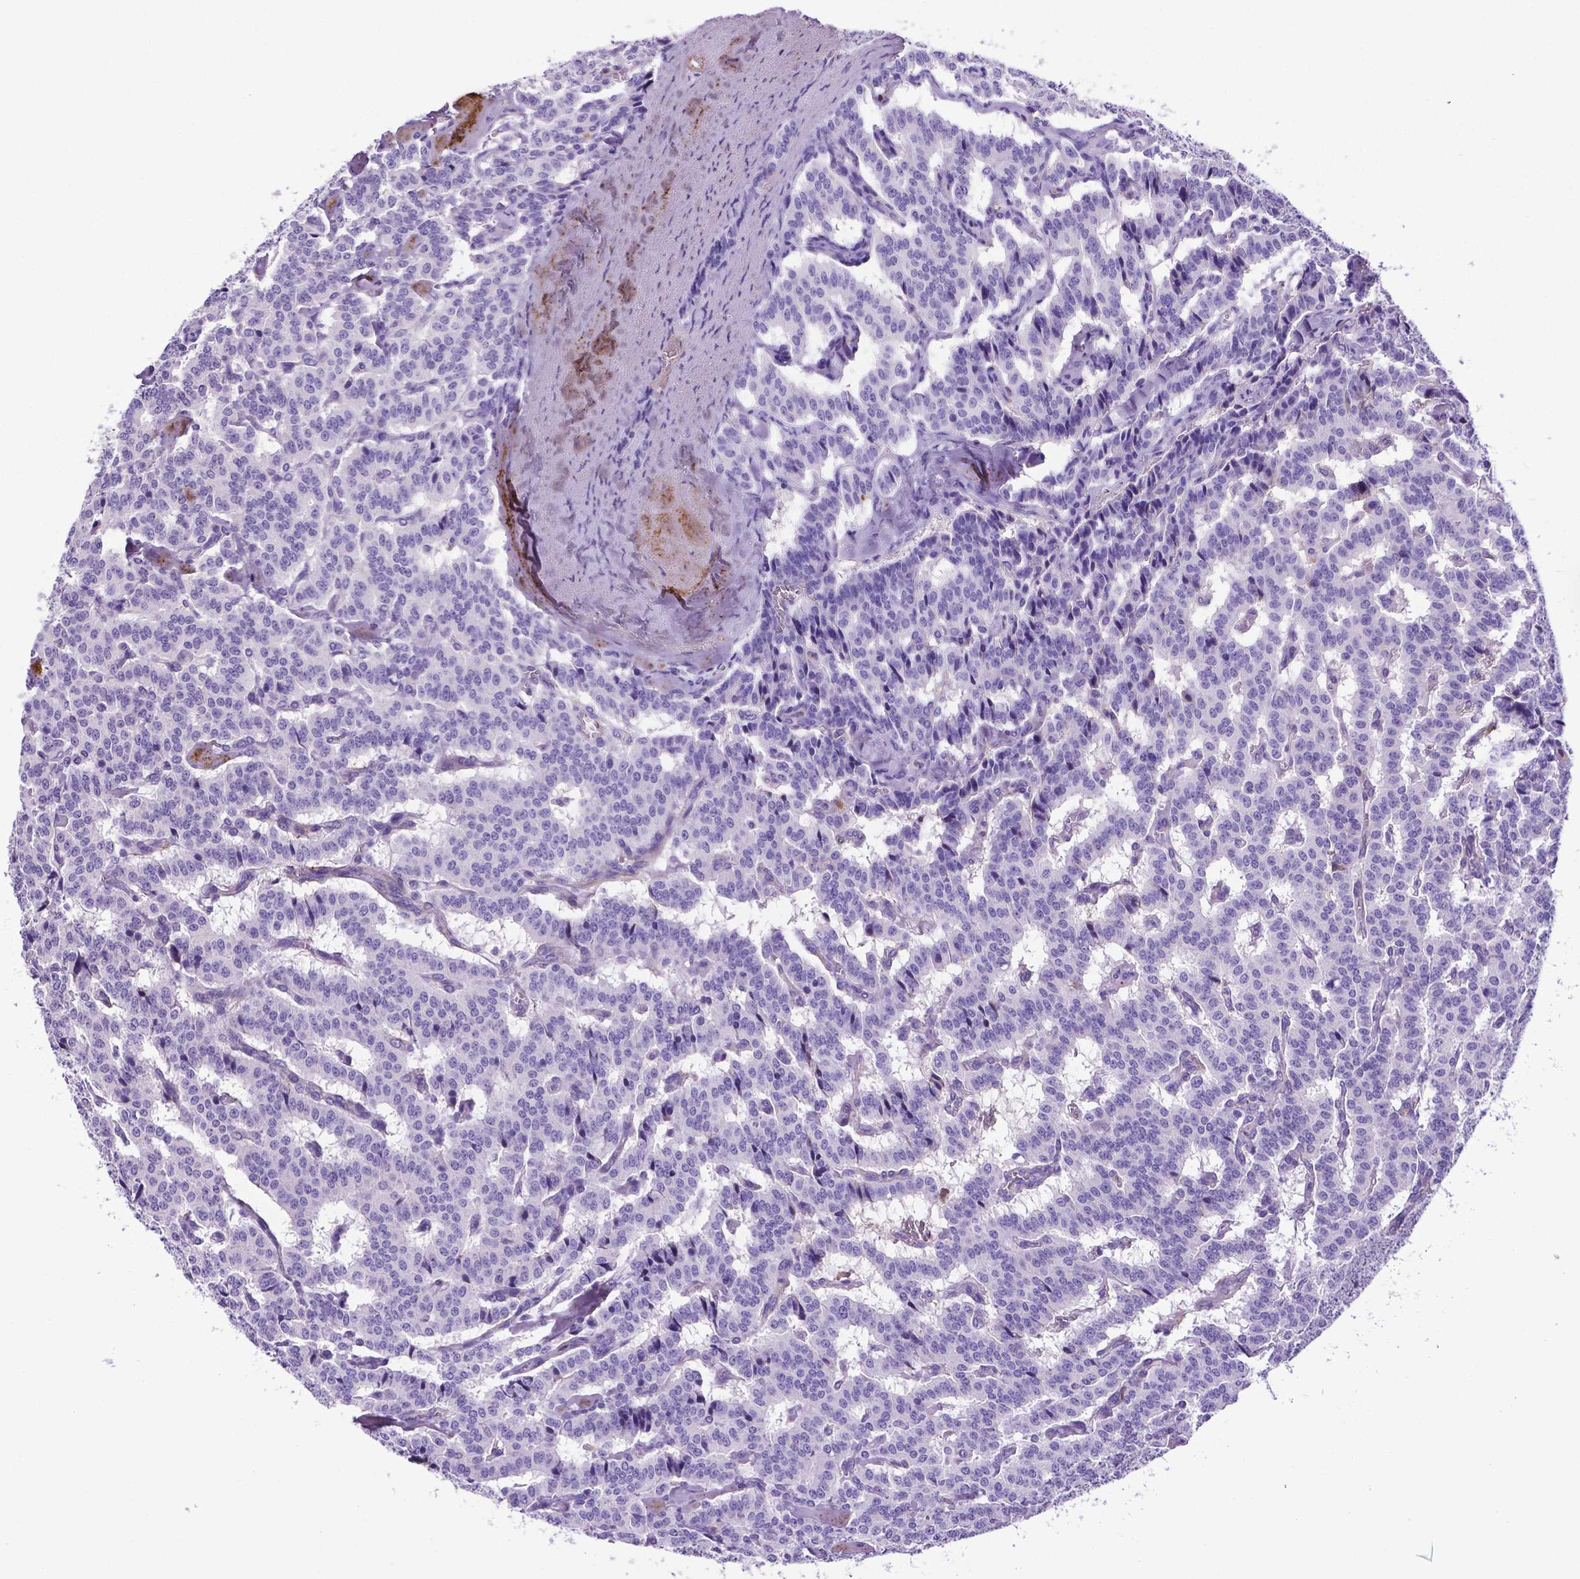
{"staining": {"intensity": "negative", "quantity": "none", "location": "none"}, "tissue": "carcinoid", "cell_type": "Tumor cells", "image_type": "cancer", "snomed": [{"axis": "morphology", "description": "Carcinoid, malignant, NOS"}, {"axis": "topography", "description": "Lung"}], "caption": "Immunohistochemistry micrograph of malignant carcinoid stained for a protein (brown), which exhibits no positivity in tumor cells. (DAB IHC visualized using brightfield microscopy, high magnification).", "gene": "APOE", "patient": {"sex": "female", "age": 46}}